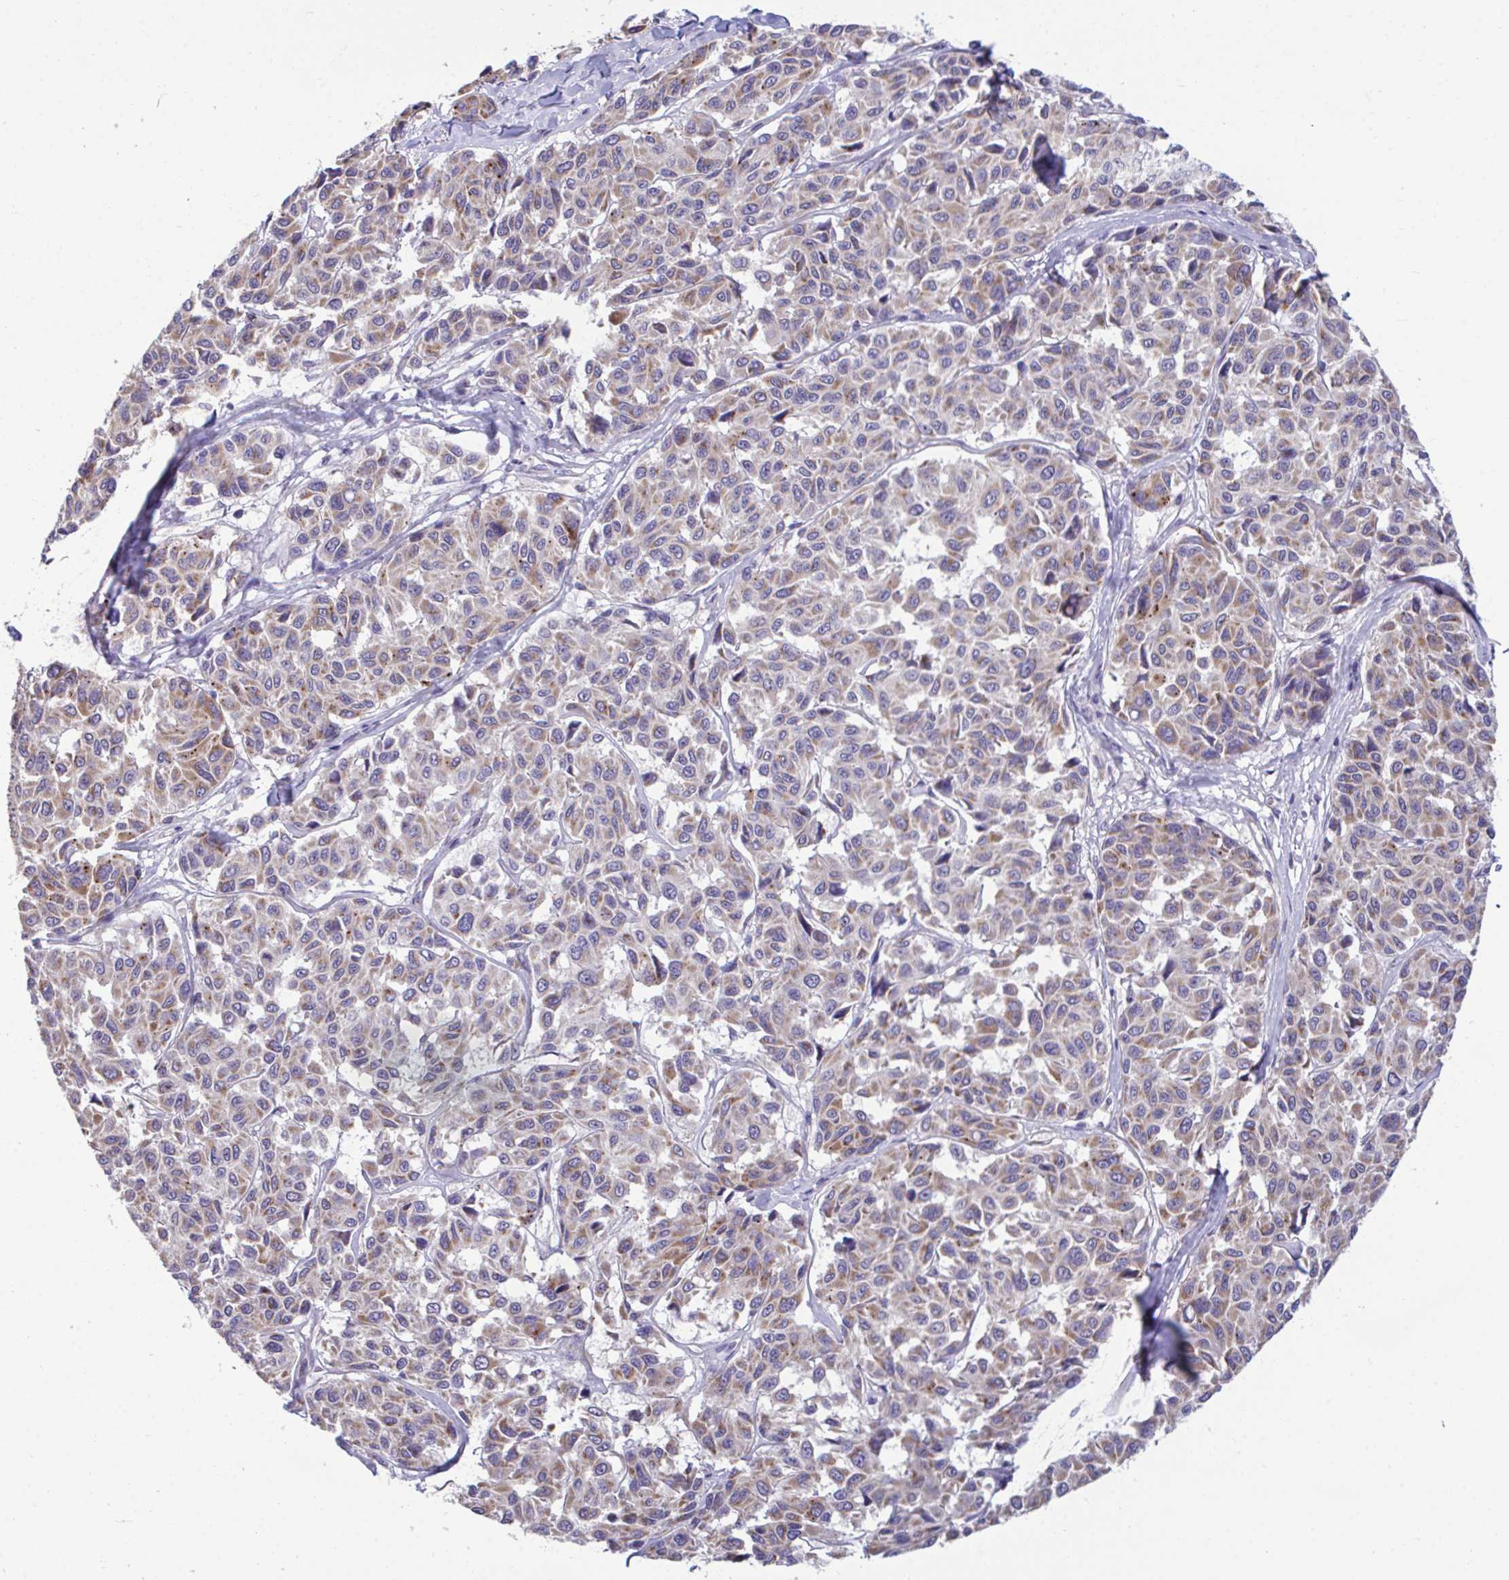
{"staining": {"intensity": "moderate", "quantity": "25%-75%", "location": "cytoplasmic/membranous"}, "tissue": "melanoma", "cell_type": "Tumor cells", "image_type": "cancer", "snomed": [{"axis": "morphology", "description": "Malignant melanoma, NOS"}, {"axis": "topography", "description": "Skin"}], "caption": "Protein staining of melanoma tissue reveals moderate cytoplasmic/membranous positivity in approximately 25%-75% of tumor cells. The protein is stained brown, and the nuclei are stained in blue (DAB (3,3'-diaminobenzidine) IHC with brightfield microscopy, high magnification).", "gene": "SARS2", "patient": {"sex": "female", "age": 66}}